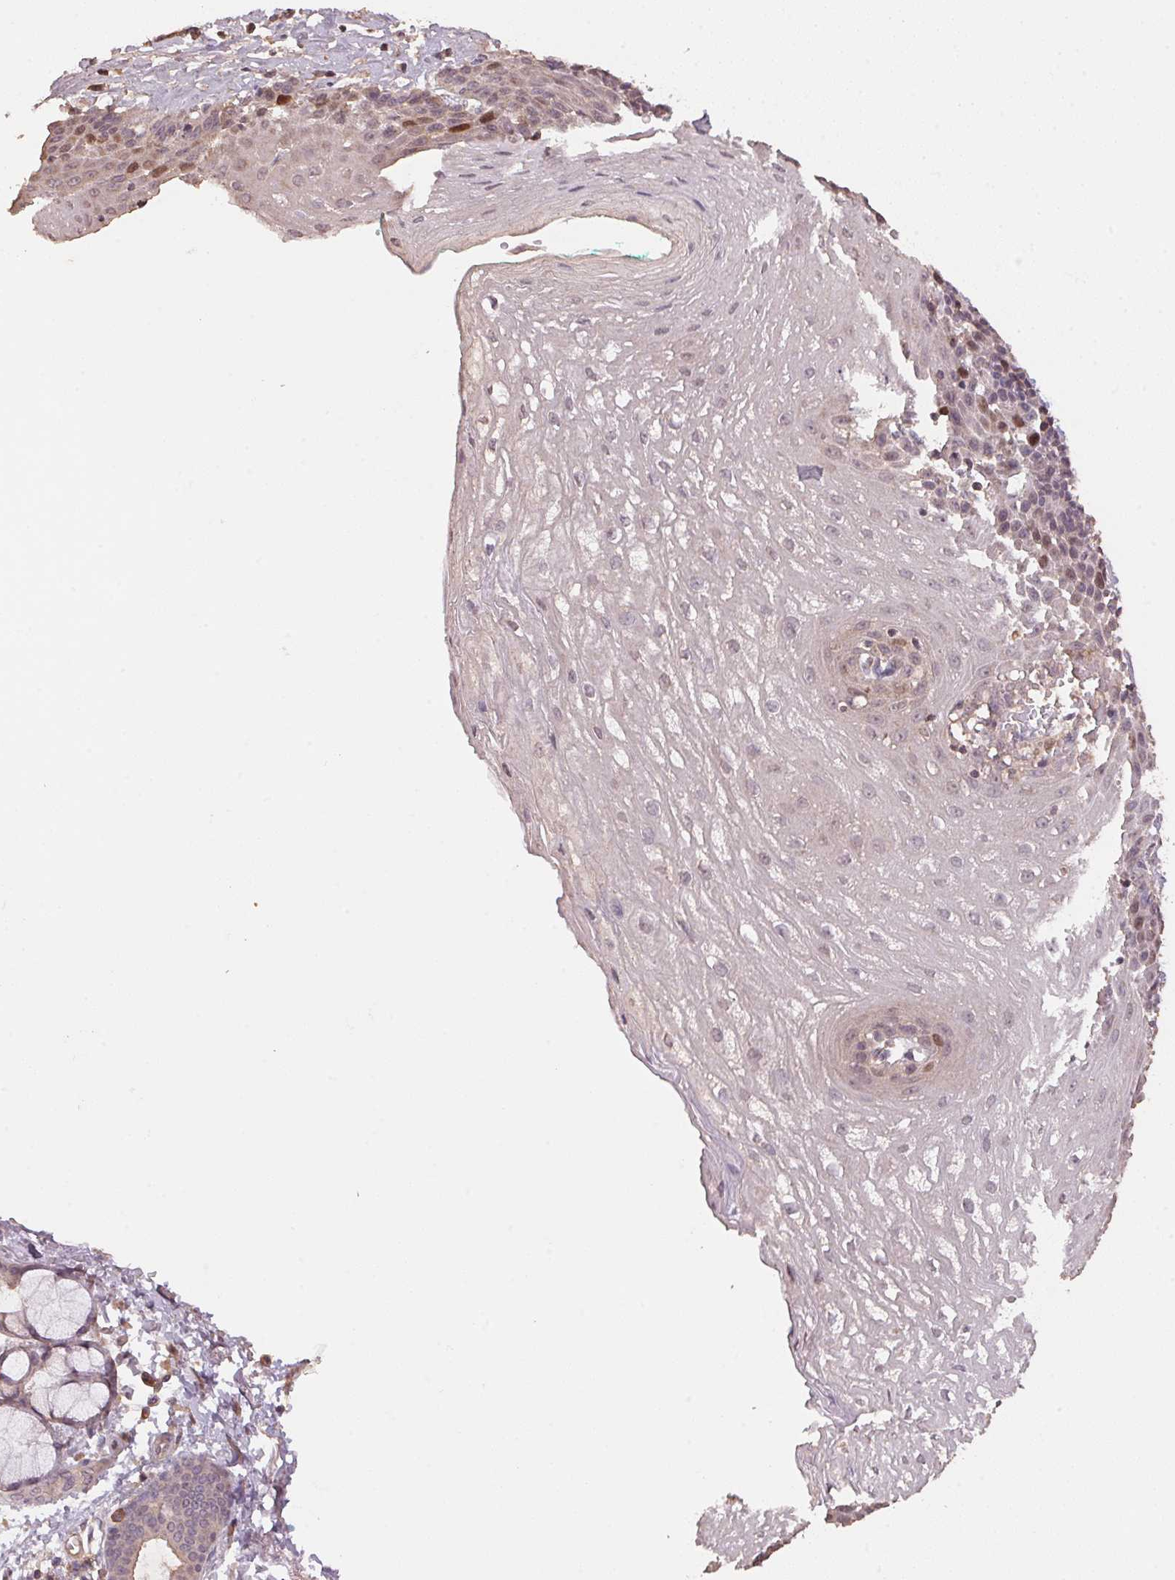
{"staining": {"intensity": "moderate", "quantity": "<25%", "location": "nuclear"}, "tissue": "esophagus", "cell_type": "Squamous epithelial cells", "image_type": "normal", "snomed": [{"axis": "morphology", "description": "Normal tissue, NOS"}, {"axis": "topography", "description": "Esophagus"}], "caption": "The histopathology image reveals immunohistochemical staining of benign esophagus. There is moderate nuclear staining is identified in about <25% of squamous epithelial cells.", "gene": "CENPF", "patient": {"sex": "female", "age": 81}}